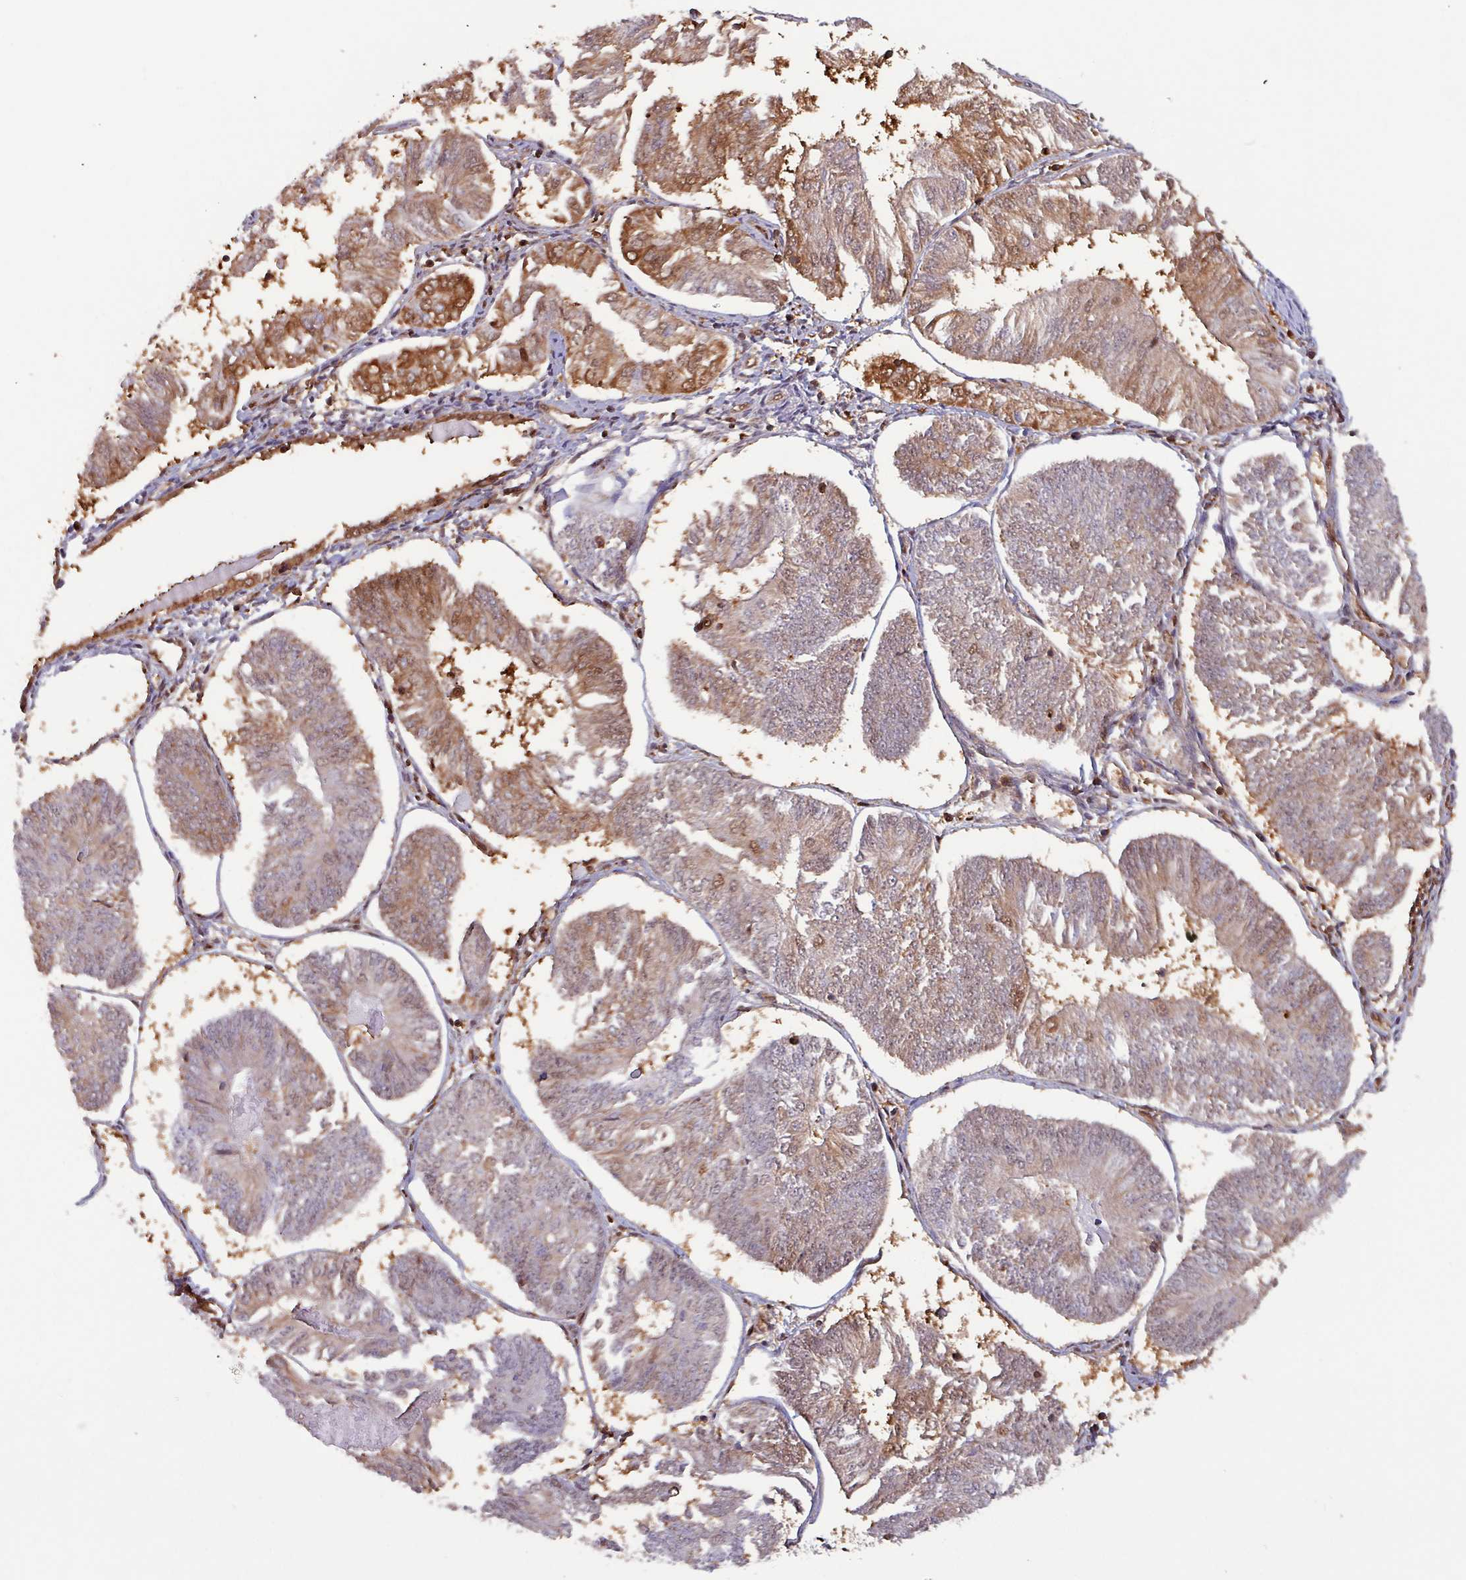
{"staining": {"intensity": "moderate", "quantity": "25%-75%", "location": "cytoplasmic/membranous,nuclear"}, "tissue": "endometrial cancer", "cell_type": "Tumor cells", "image_type": "cancer", "snomed": [{"axis": "morphology", "description": "Adenocarcinoma, NOS"}, {"axis": "topography", "description": "Endometrium"}], "caption": "A micrograph of human endometrial cancer (adenocarcinoma) stained for a protein exhibits moderate cytoplasmic/membranous and nuclear brown staining in tumor cells.", "gene": "PSMB8", "patient": {"sex": "female", "age": 58}}